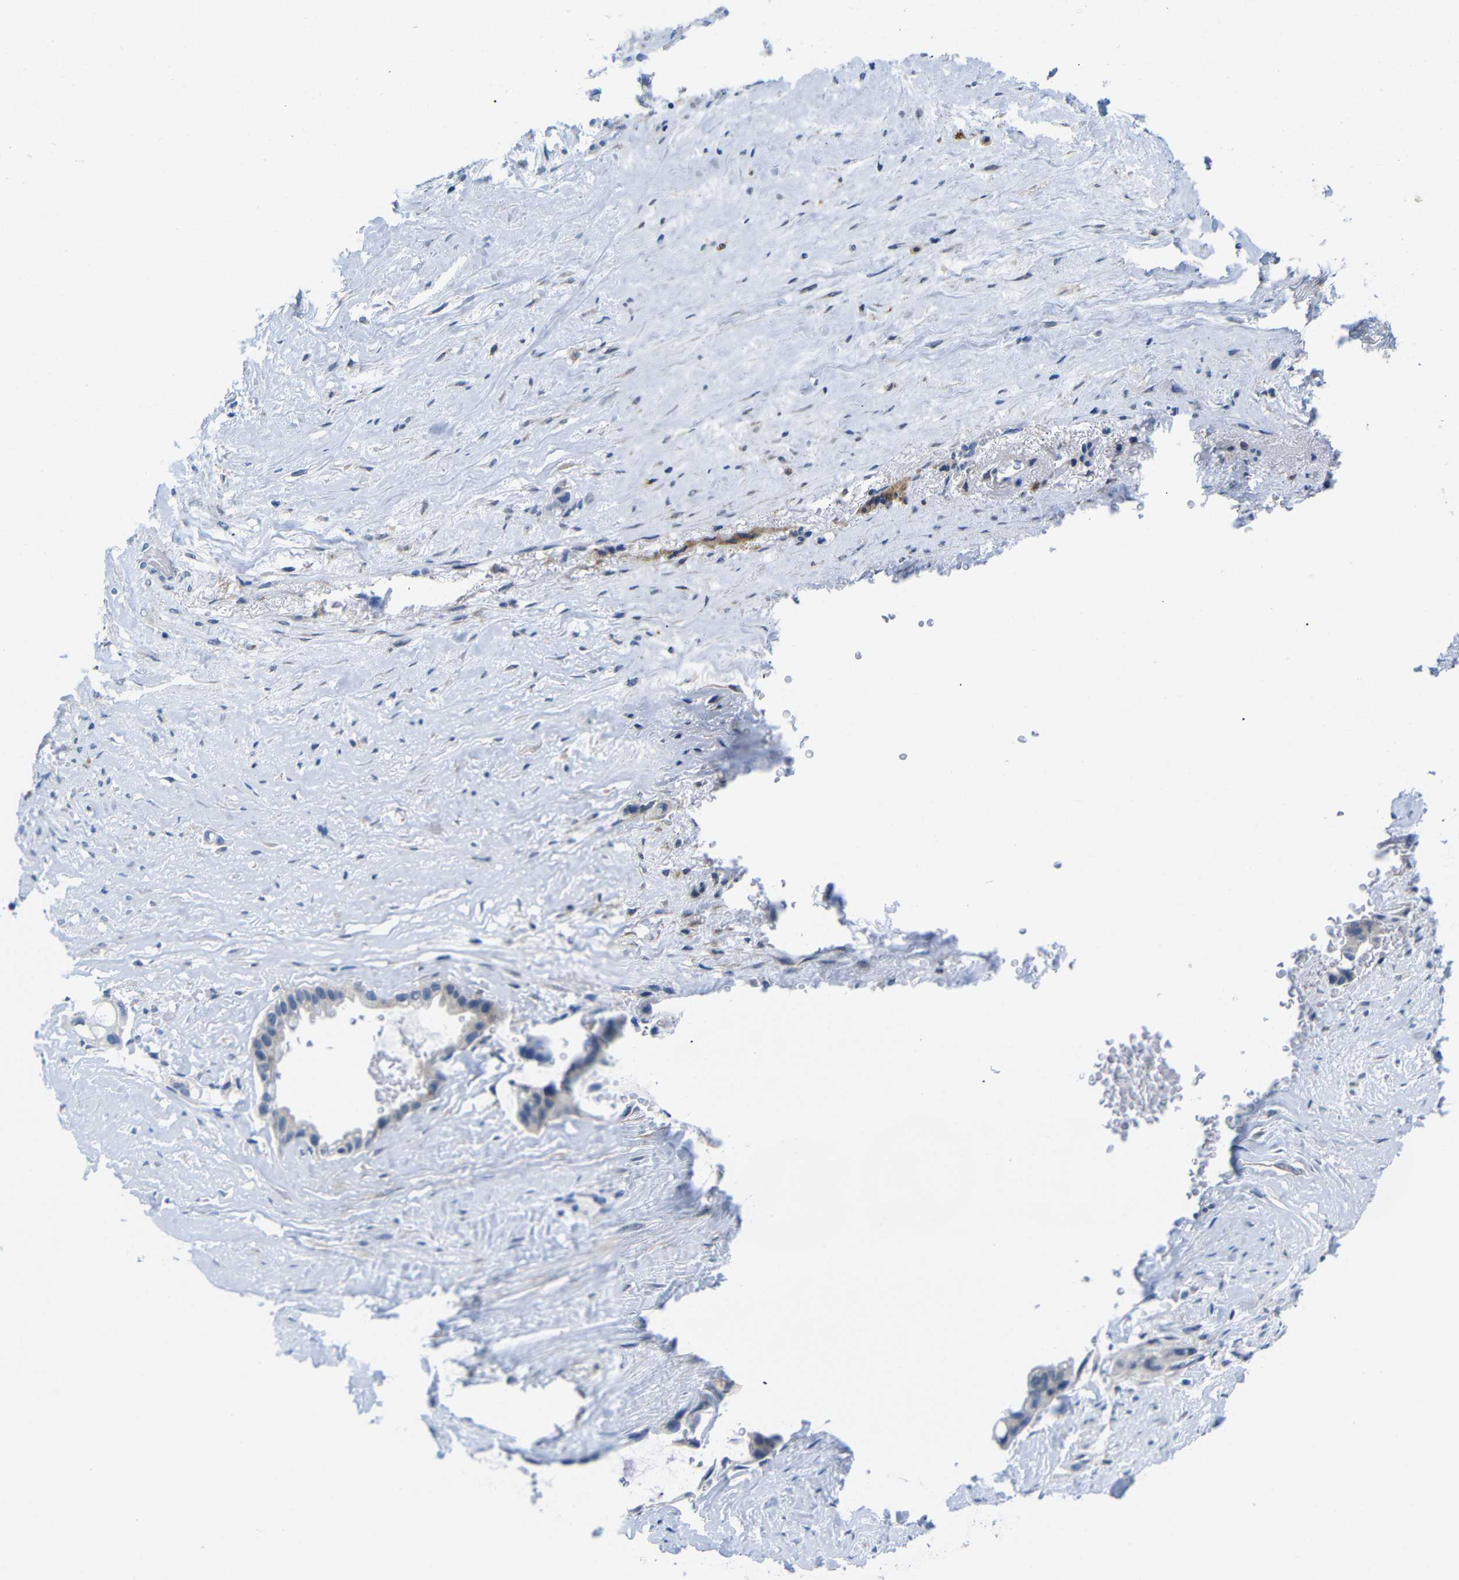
{"staining": {"intensity": "negative", "quantity": "none", "location": "none"}, "tissue": "liver cancer", "cell_type": "Tumor cells", "image_type": "cancer", "snomed": [{"axis": "morphology", "description": "Cholangiocarcinoma"}, {"axis": "topography", "description": "Liver"}], "caption": "Liver cancer was stained to show a protein in brown. There is no significant positivity in tumor cells.", "gene": "PEBP1", "patient": {"sex": "female", "age": 65}}